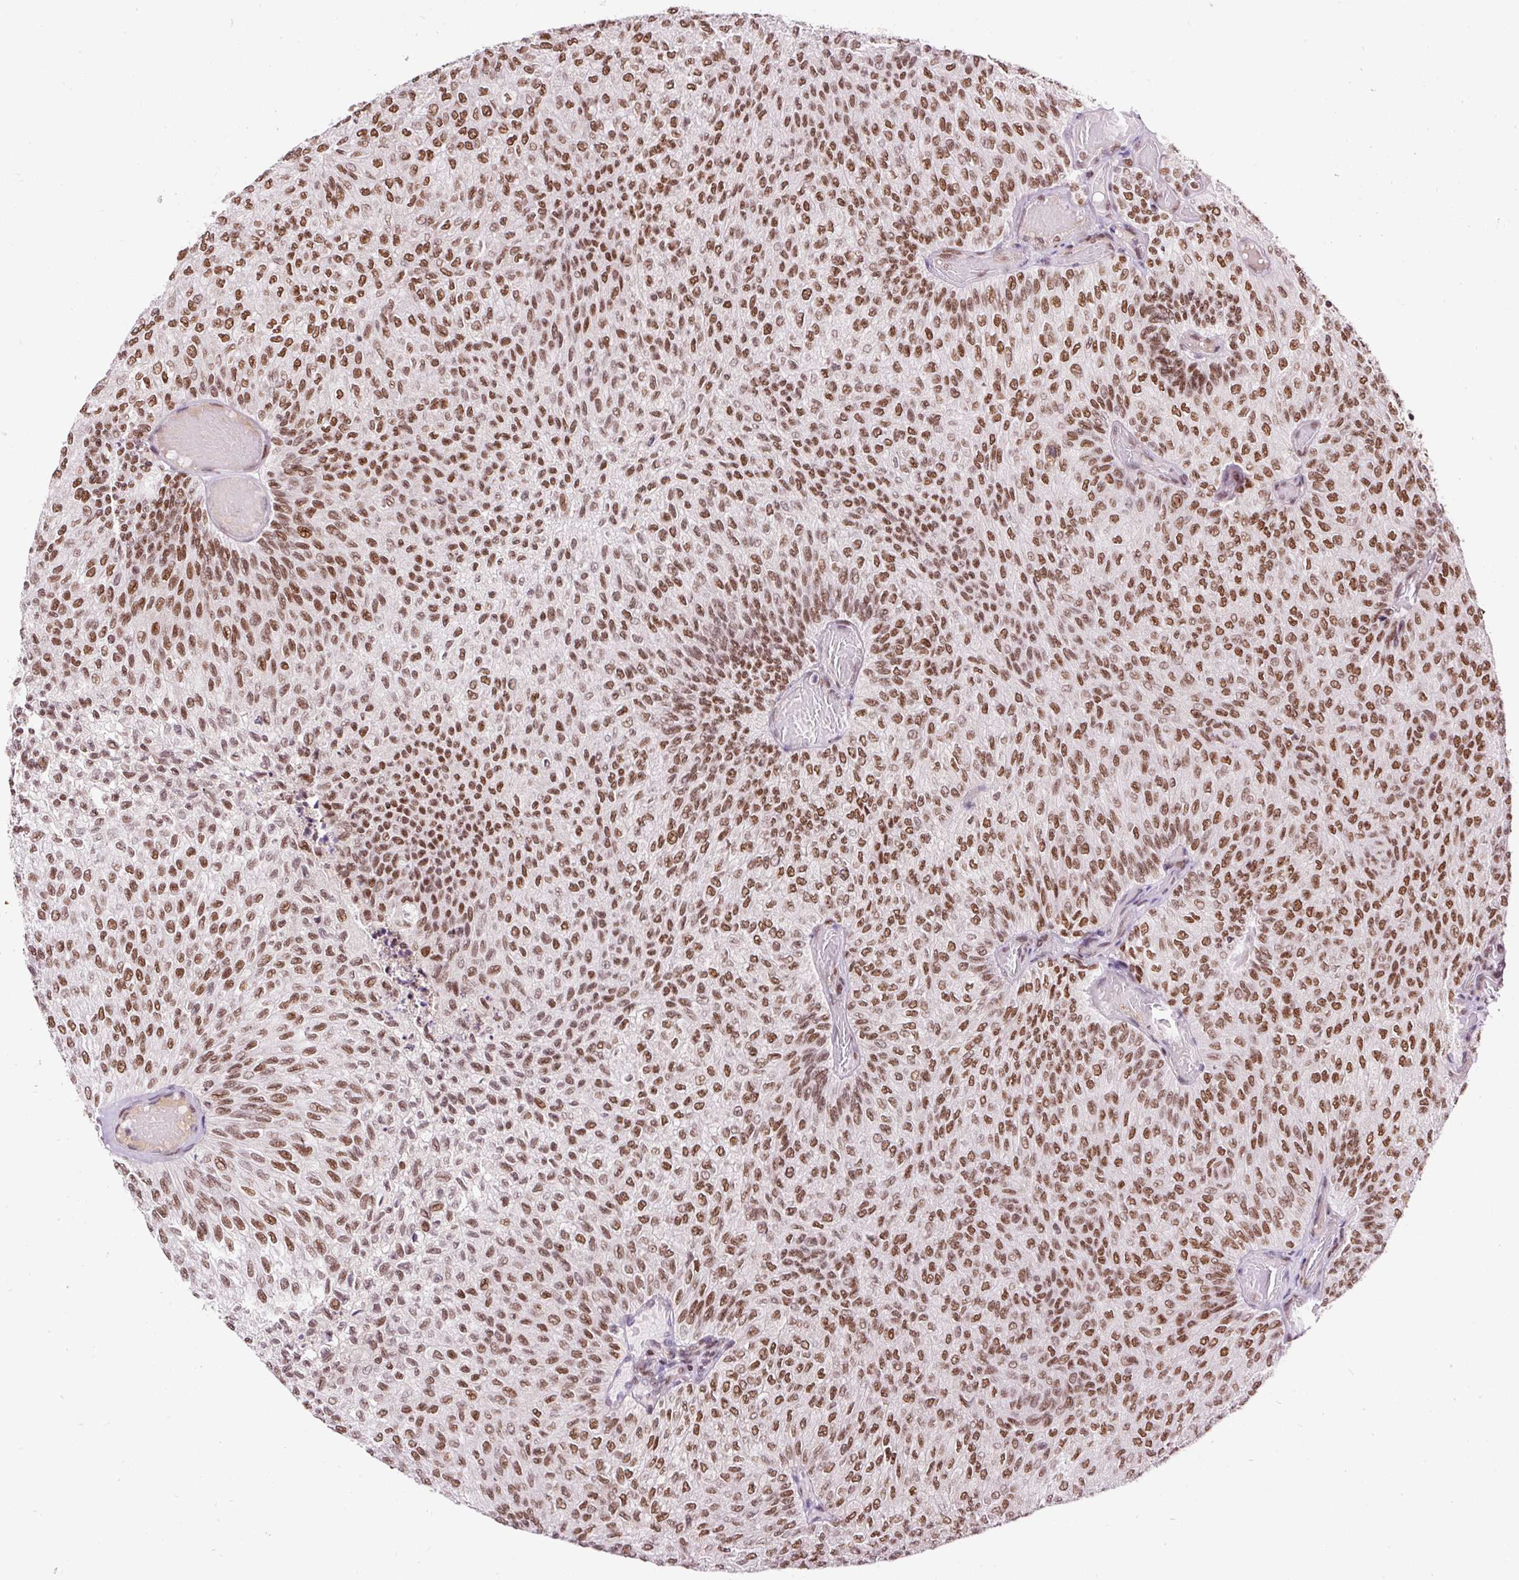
{"staining": {"intensity": "strong", "quantity": ">75%", "location": "nuclear"}, "tissue": "urothelial cancer", "cell_type": "Tumor cells", "image_type": "cancer", "snomed": [{"axis": "morphology", "description": "Urothelial carcinoma, Low grade"}, {"axis": "topography", "description": "Urinary bladder"}], "caption": "Immunohistochemistry (IHC) photomicrograph of neoplastic tissue: human low-grade urothelial carcinoma stained using immunohistochemistry reveals high levels of strong protein expression localized specifically in the nuclear of tumor cells, appearing as a nuclear brown color.", "gene": "HNRNPC", "patient": {"sex": "male", "age": 78}}